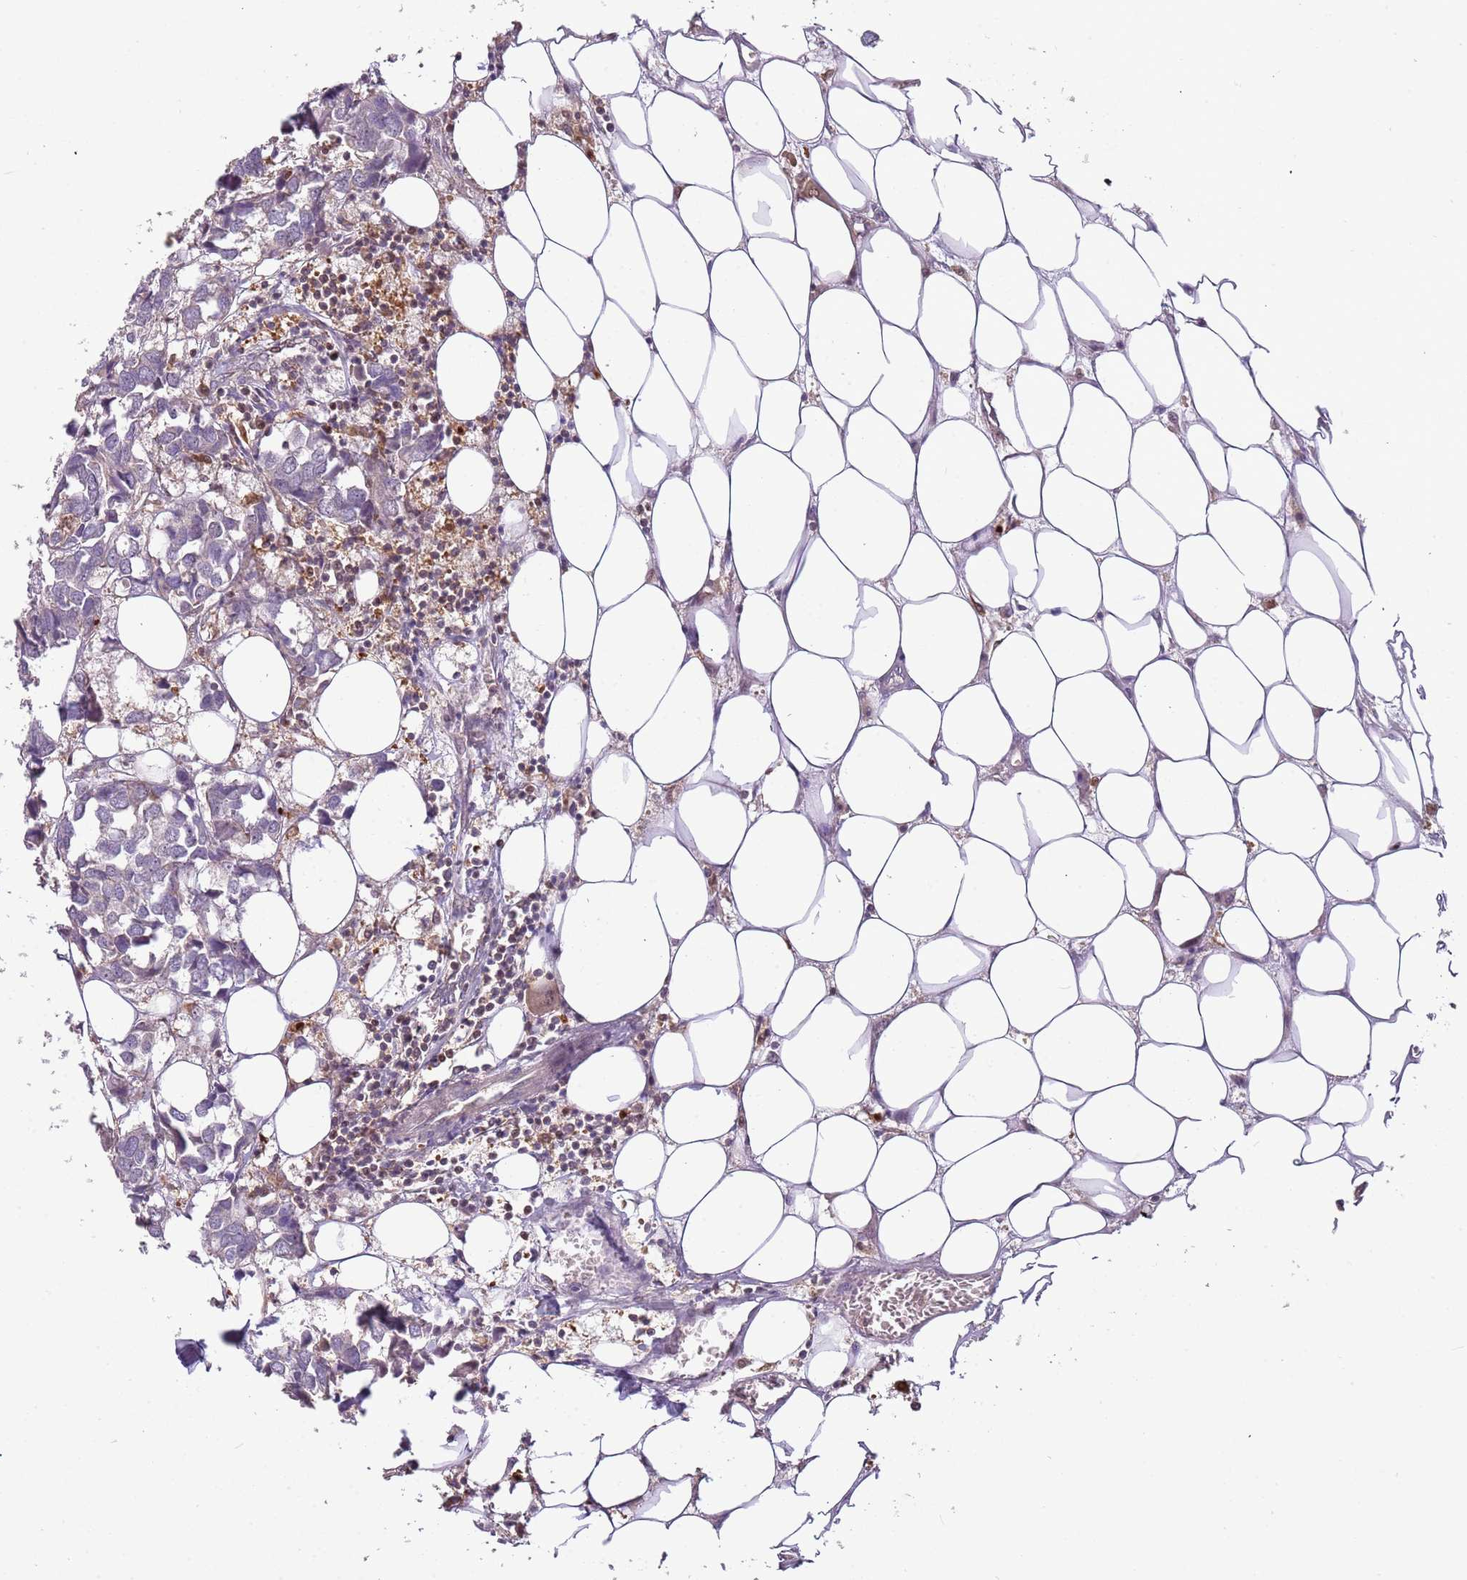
{"staining": {"intensity": "negative", "quantity": "none", "location": "none"}, "tissue": "breast cancer", "cell_type": "Tumor cells", "image_type": "cancer", "snomed": [{"axis": "morphology", "description": "Duct carcinoma"}, {"axis": "topography", "description": "Breast"}], "caption": "Immunohistochemical staining of human intraductal carcinoma (breast) reveals no significant positivity in tumor cells.", "gene": "GSTO2", "patient": {"sex": "female", "age": 83}}